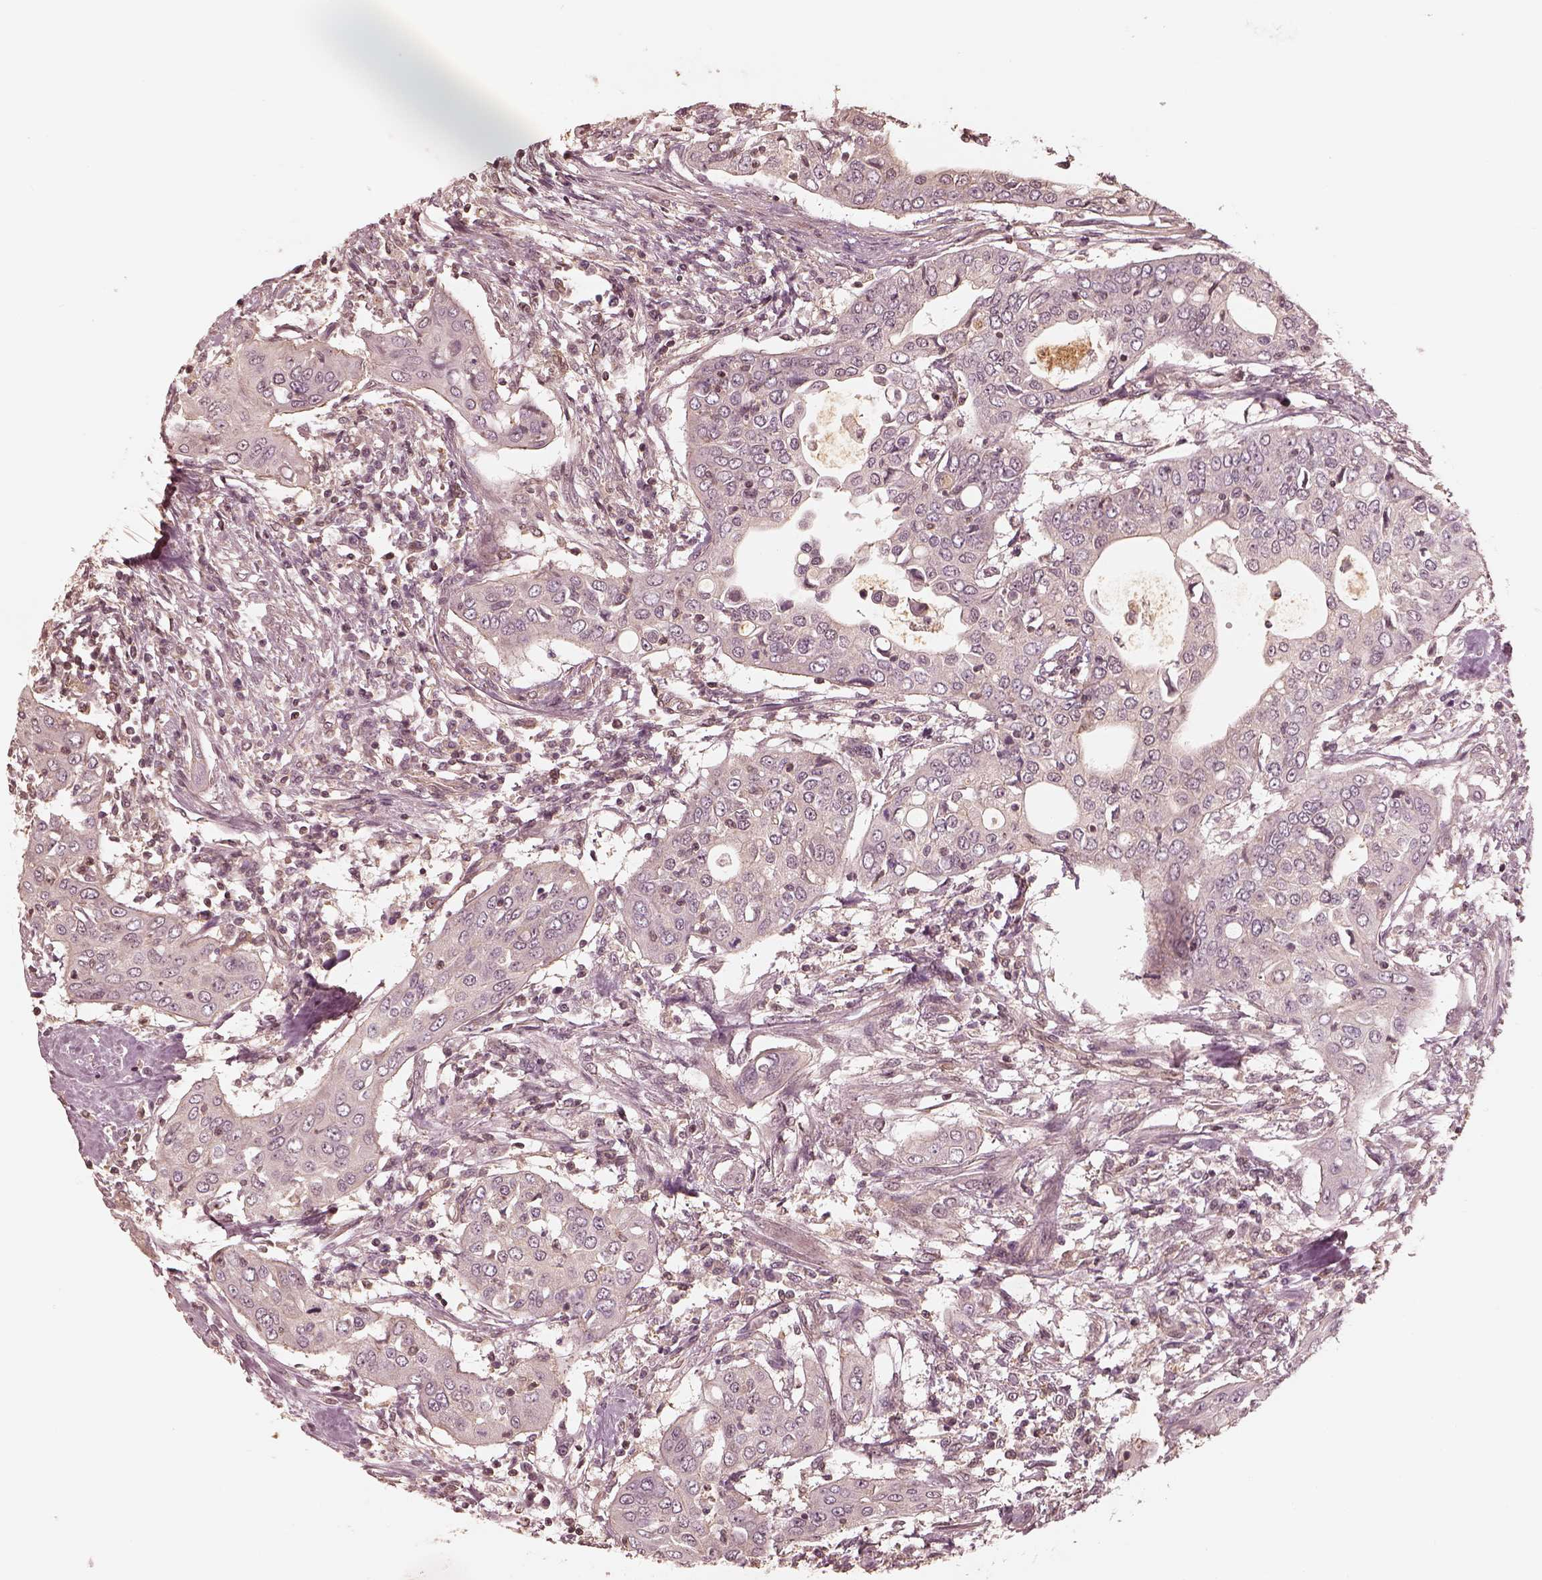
{"staining": {"intensity": "negative", "quantity": "none", "location": "none"}, "tissue": "urothelial cancer", "cell_type": "Tumor cells", "image_type": "cancer", "snomed": [{"axis": "morphology", "description": "Urothelial carcinoma, High grade"}, {"axis": "topography", "description": "Urinary bladder"}], "caption": "DAB immunohistochemical staining of human urothelial cancer reveals no significant positivity in tumor cells.", "gene": "KIF5C", "patient": {"sex": "male", "age": 82}}